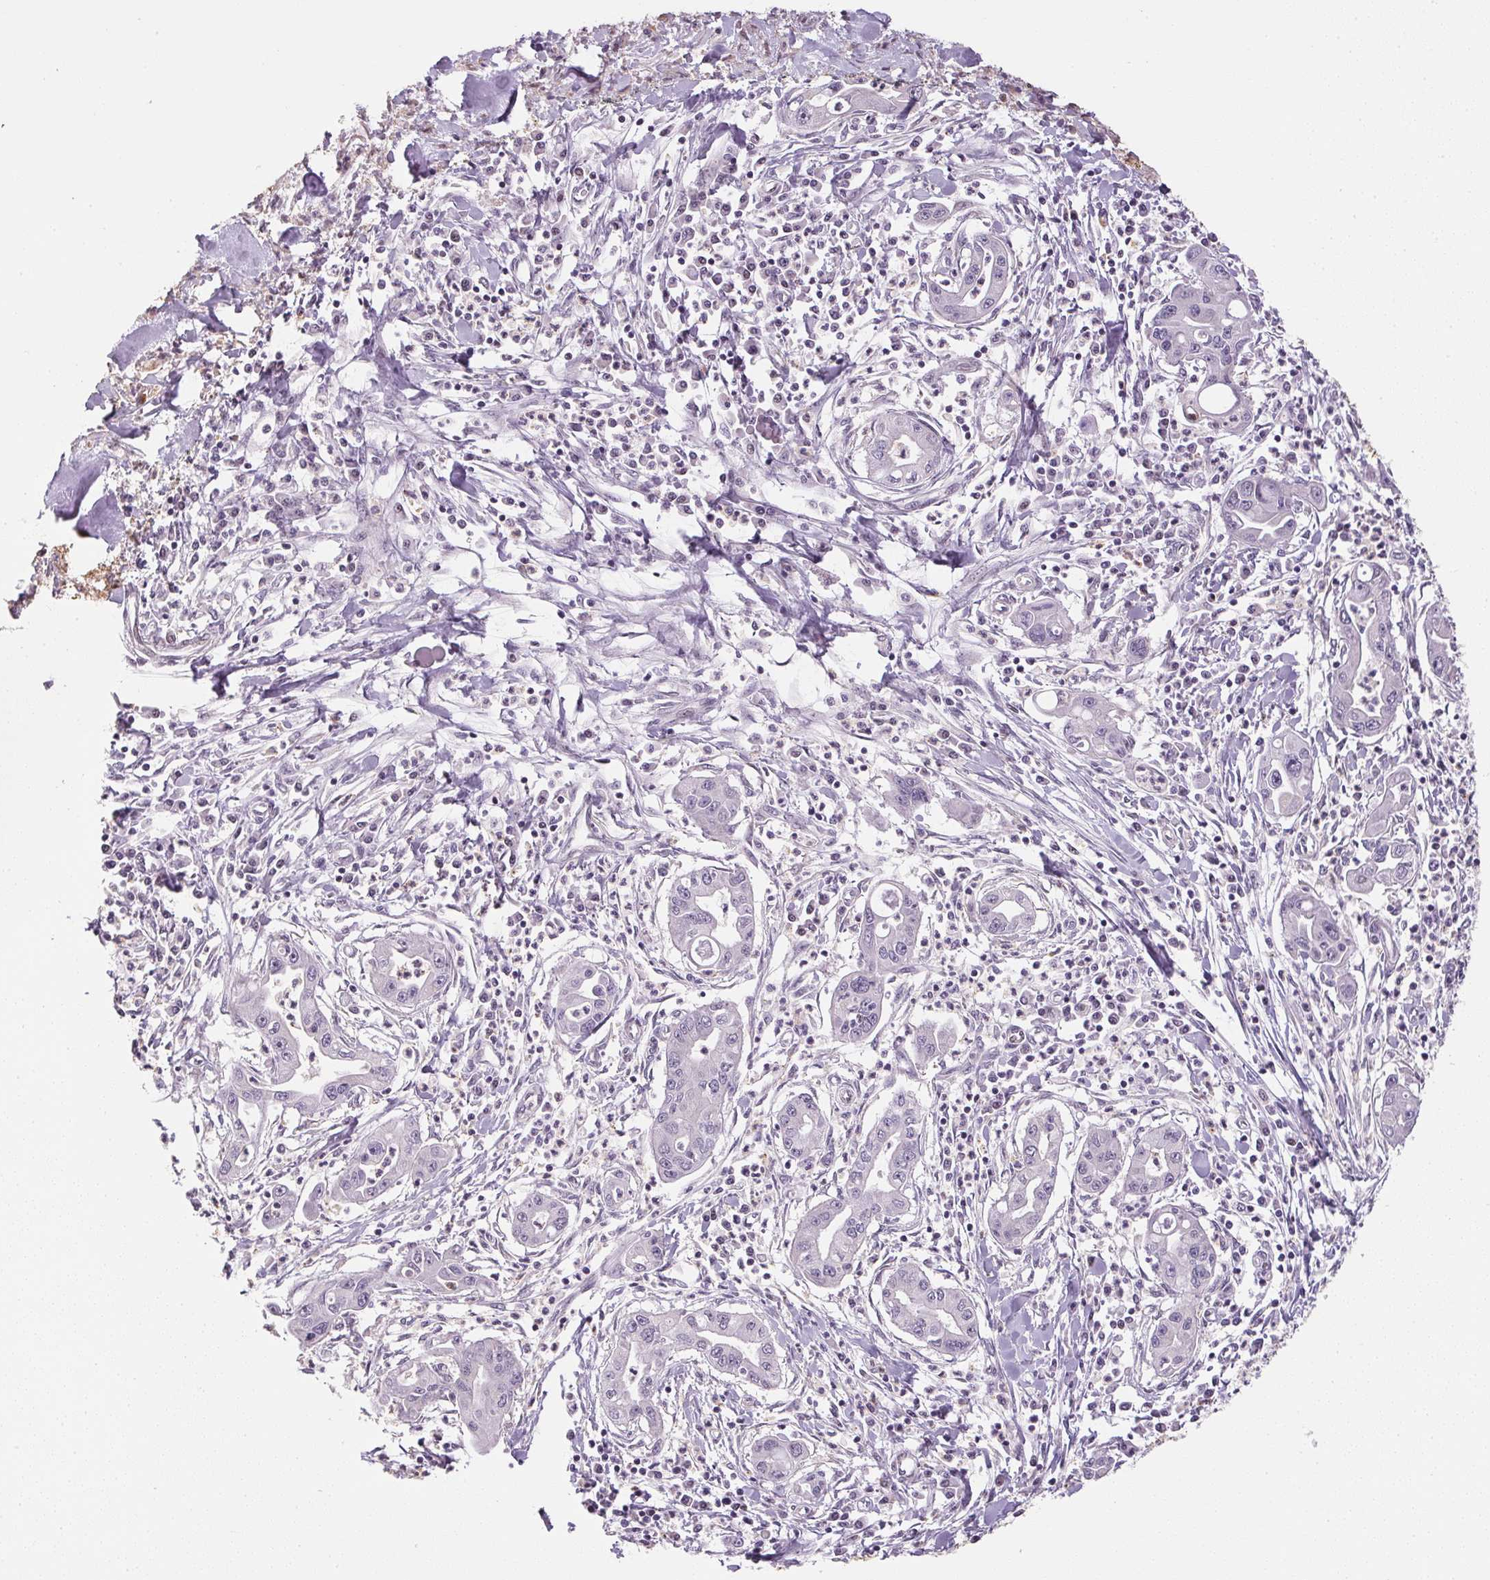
{"staining": {"intensity": "weak", "quantity": "25%-75%", "location": "cytoplasmic/membranous"}, "tissue": "pancreatic cancer", "cell_type": "Tumor cells", "image_type": "cancer", "snomed": [{"axis": "morphology", "description": "Adenocarcinoma, NOS"}, {"axis": "topography", "description": "Pancreas"}], "caption": "This is an image of IHC staining of pancreatic adenocarcinoma, which shows weak positivity in the cytoplasmic/membranous of tumor cells.", "gene": "SC5D", "patient": {"sex": "male", "age": 72}}